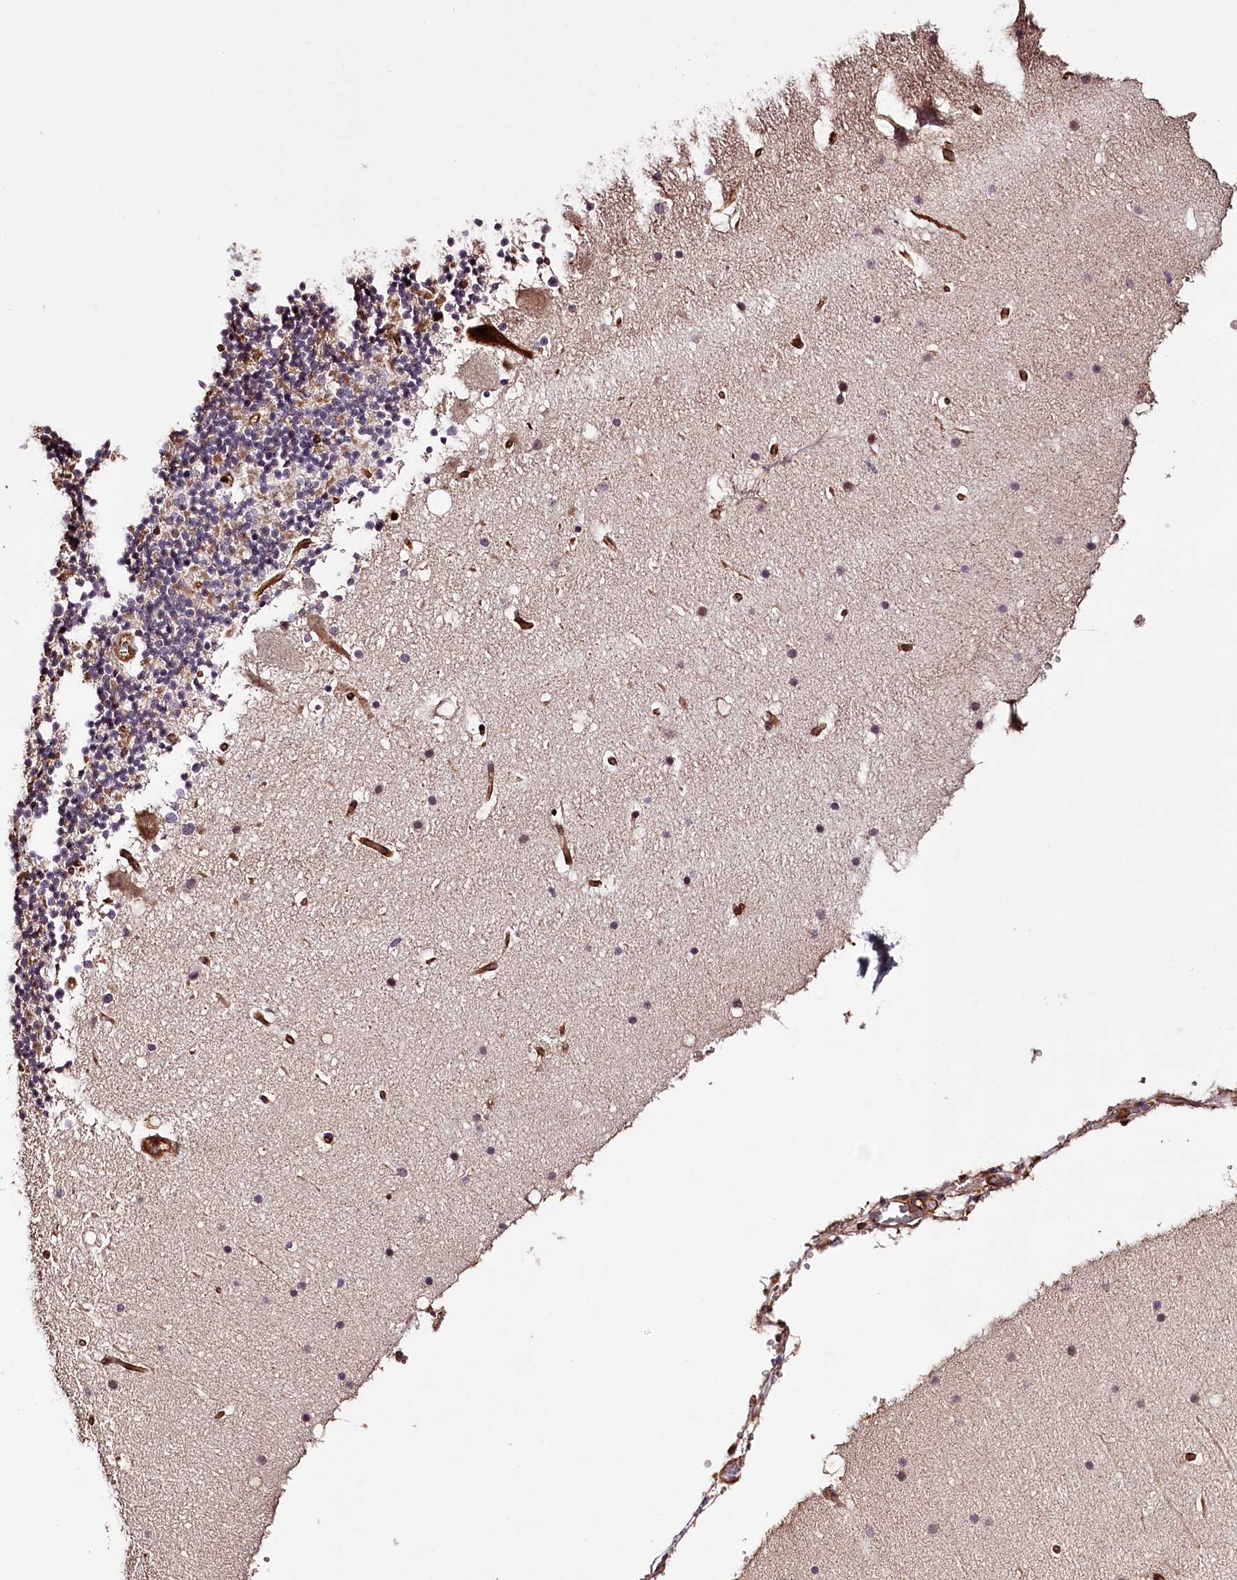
{"staining": {"intensity": "weak", "quantity": "25%-75%", "location": "cytoplasmic/membranous"}, "tissue": "cerebellum", "cell_type": "Cells in granular layer", "image_type": "normal", "snomed": [{"axis": "morphology", "description": "Normal tissue, NOS"}, {"axis": "topography", "description": "Cerebellum"}], "caption": "Protein analysis of benign cerebellum exhibits weak cytoplasmic/membranous expression in approximately 25%-75% of cells in granular layer. Using DAB (3,3'-diaminobenzidine) (brown) and hematoxylin (blue) stains, captured at high magnification using brightfield microscopy.", "gene": "KIF14", "patient": {"sex": "male", "age": 57}}